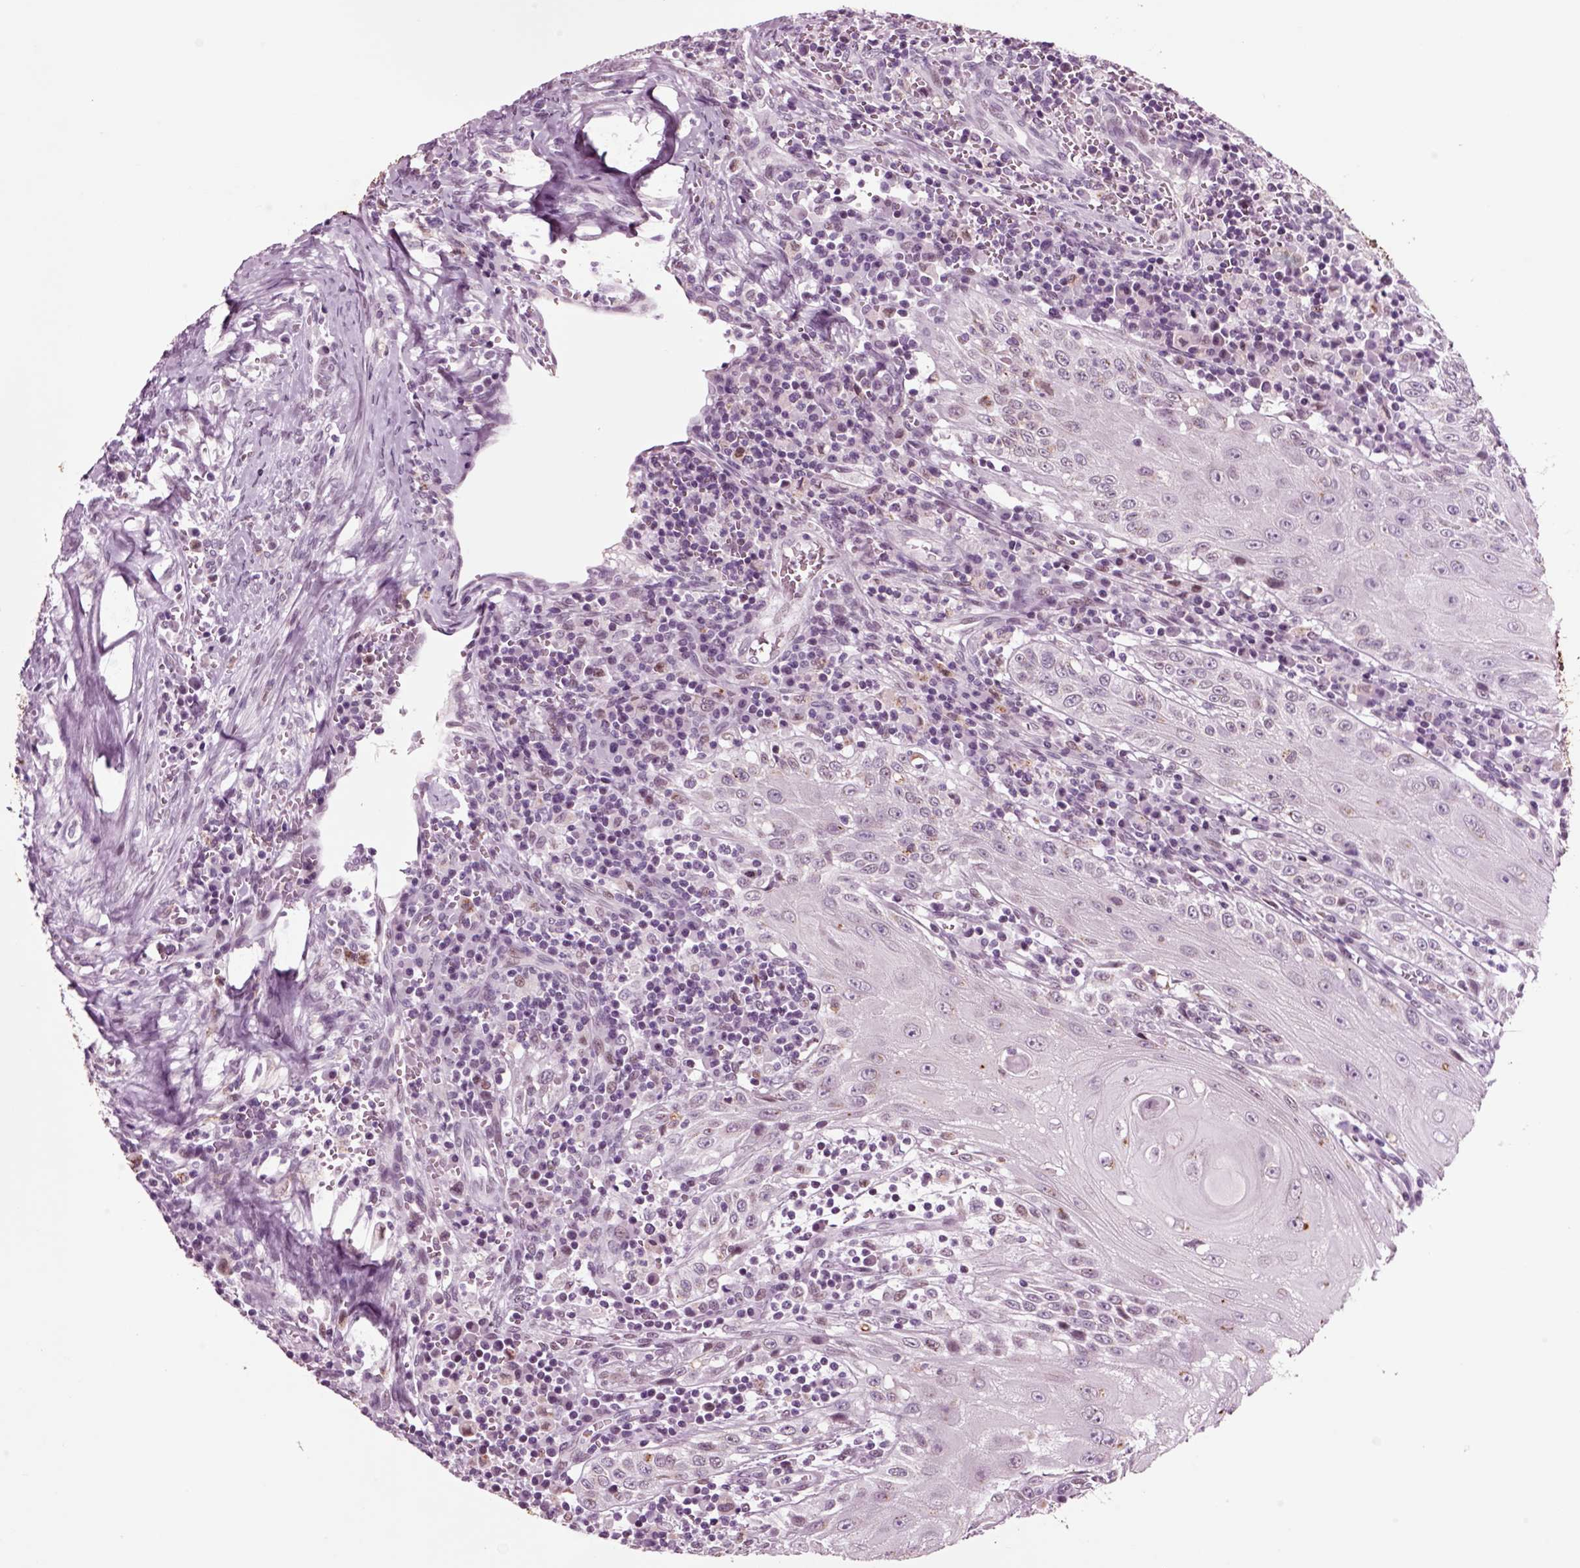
{"staining": {"intensity": "negative", "quantity": "none", "location": "none"}, "tissue": "head and neck cancer", "cell_type": "Tumor cells", "image_type": "cancer", "snomed": [{"axis": "morphology", "description": "Squamous cell carcinoma, NOS"}, {"axis": "topography", "description": "Oral tissue"}, {"axis": "topography", "description": "Head-Neck"}], "caption": "IHC of head and neck cancer exhibits no staining in tumor cells.", "gene": "CHGB", "patient": {"sex": "male", "age": 58}}